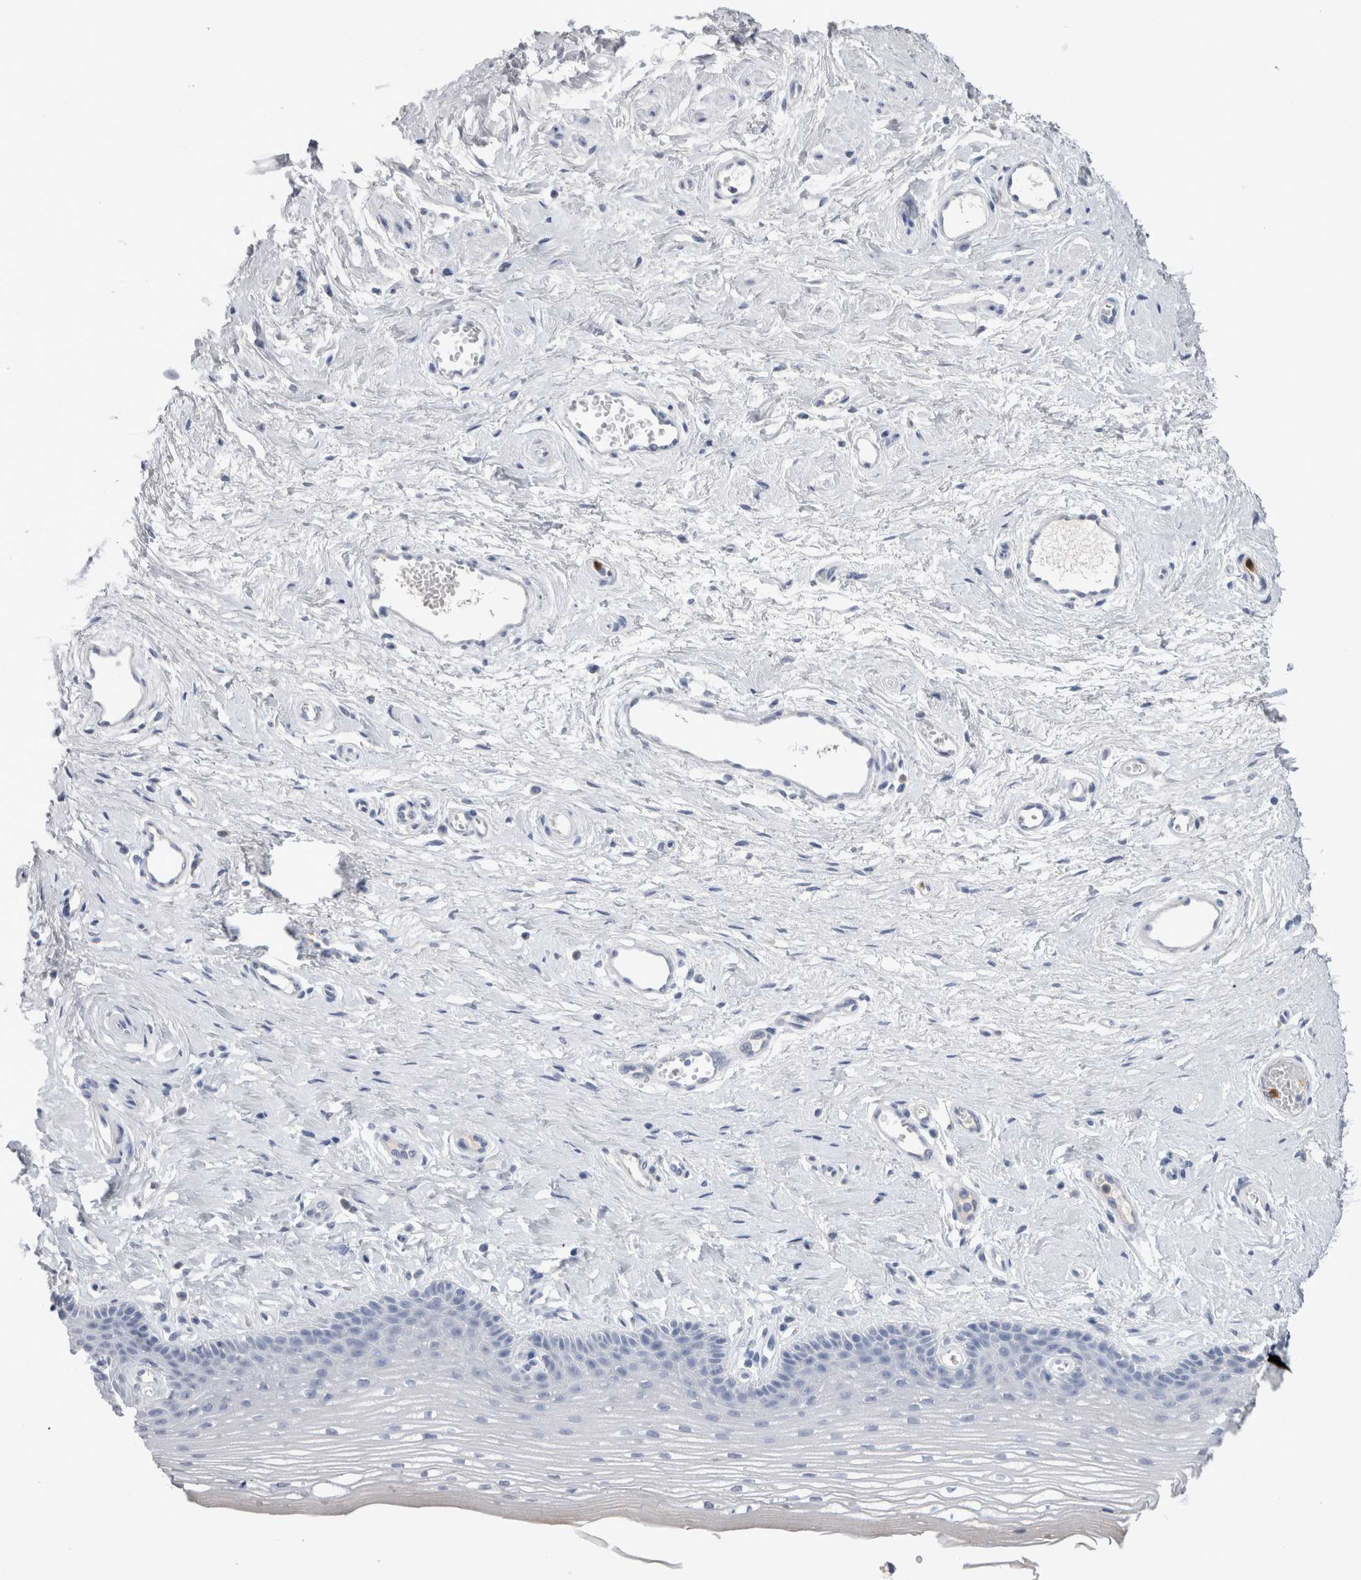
{"staining": {"intensity": "negative", "quantity": "none", "location": "none"}, "tissue": "vagina", "cell_type": "Squamous epithelial cells", "image_type": "normal", "snomed": [{"axis": "morphology", "description": "Normal tissue, NOS"}, {"axis": "topography", "description": "Vagina"}], "caption": "The image exhibits no significant positivity in squamous epithelial cells of vagina.", "gene": "S100A12", "patient": {"sex": "female", "age": 46}}